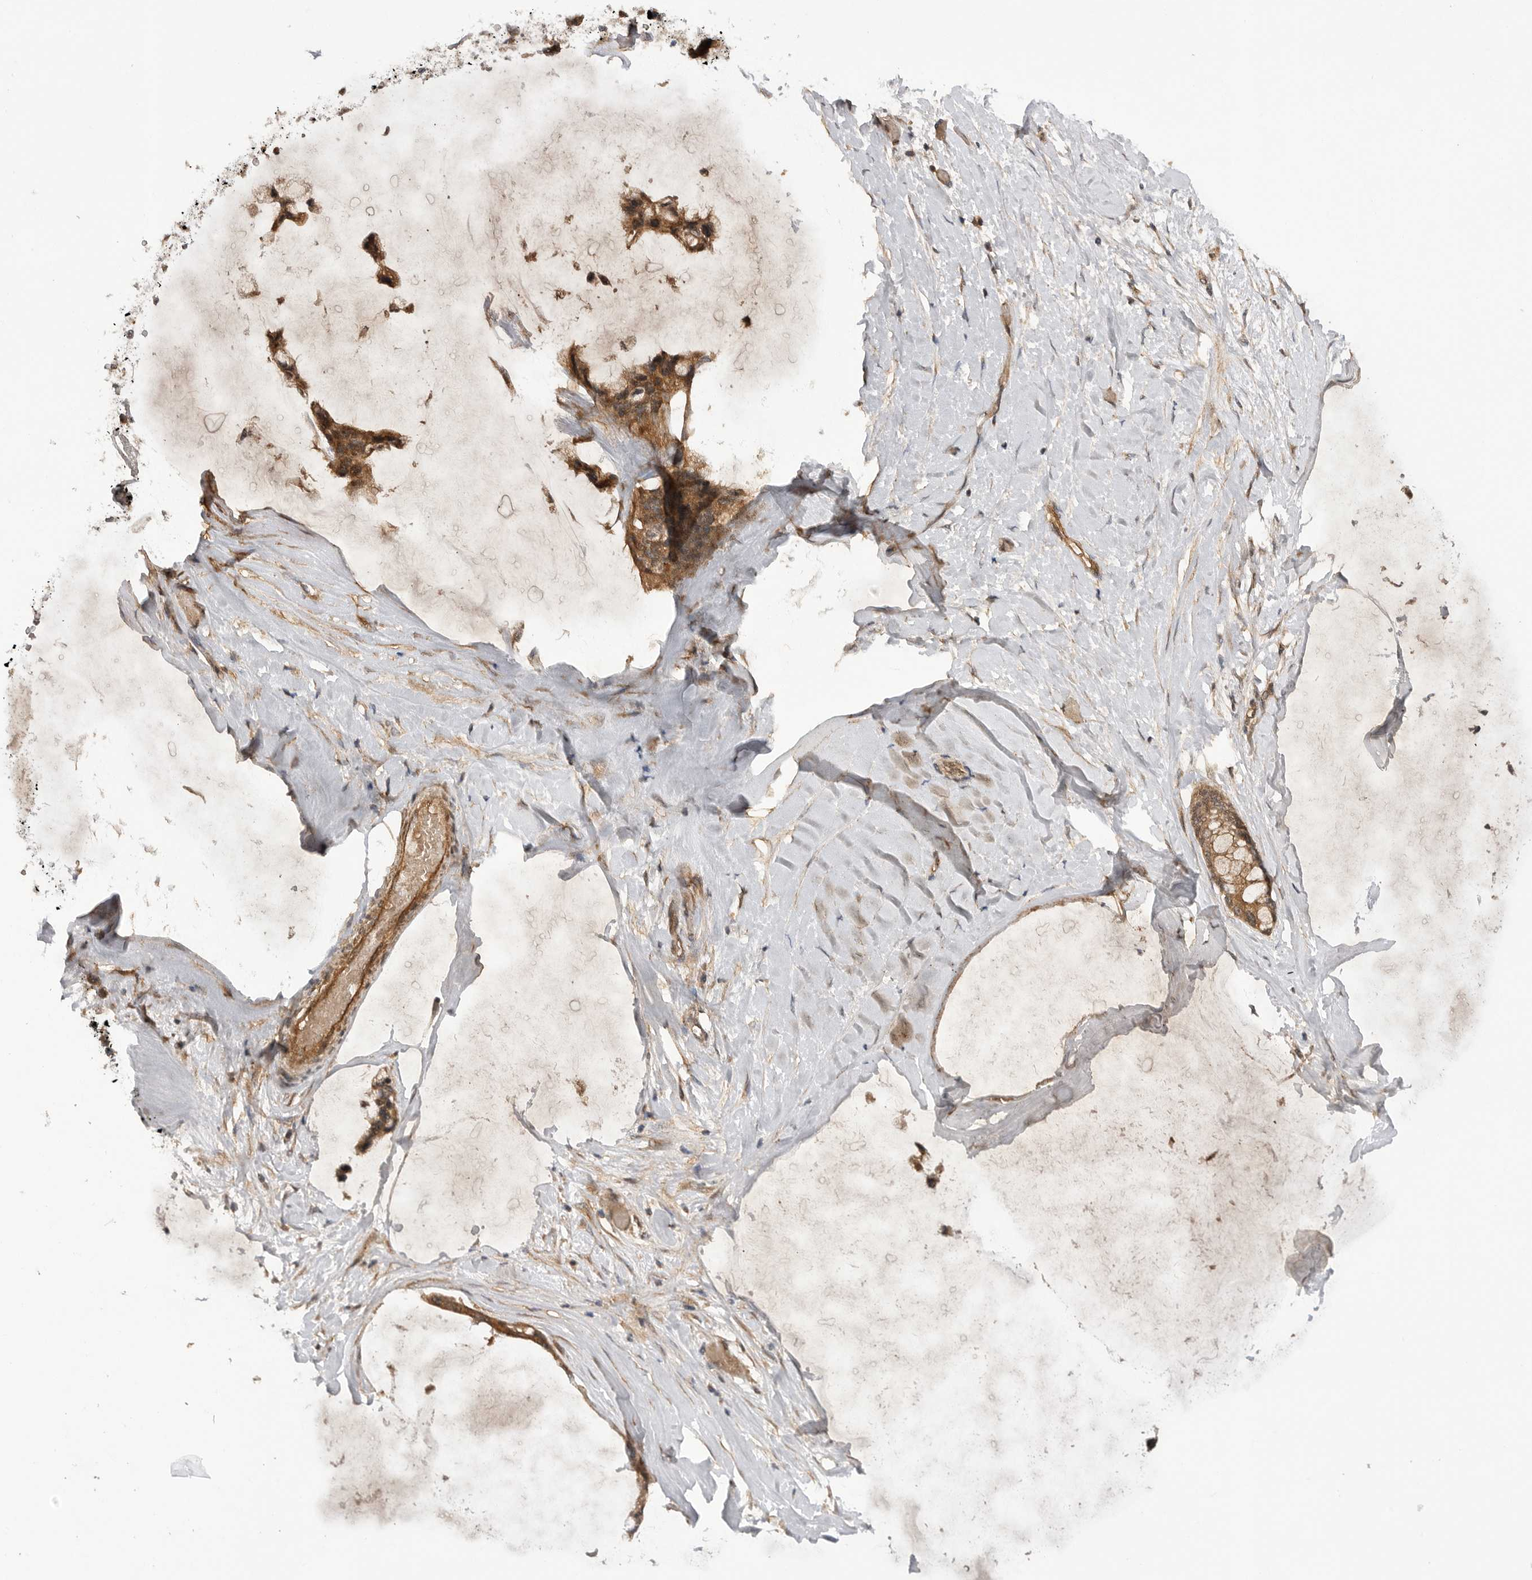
{"staining": {"intensity": "moderate", "quantity": ">75%", "location": "cytoplasmic/membranous"}, "tissue": "ovarian cancer", "cell_type": "Tumor cells", "image_type": "cancer", "snomed": [{"axis": "morphology", "description": "Cystadenocarcinoma, mucinous, NOS"}, {"axis": "topography", "description": "Ovary"}], "caption": "This is a photomicrograph of IHC staining of mucinous cystadenocarcinoma (ovarian), which shows moderate staining in the cytoplasmic/membranous of tumor cells.", "gene": "PRDX4", "patient": {"sex": "female", "age": 39}}